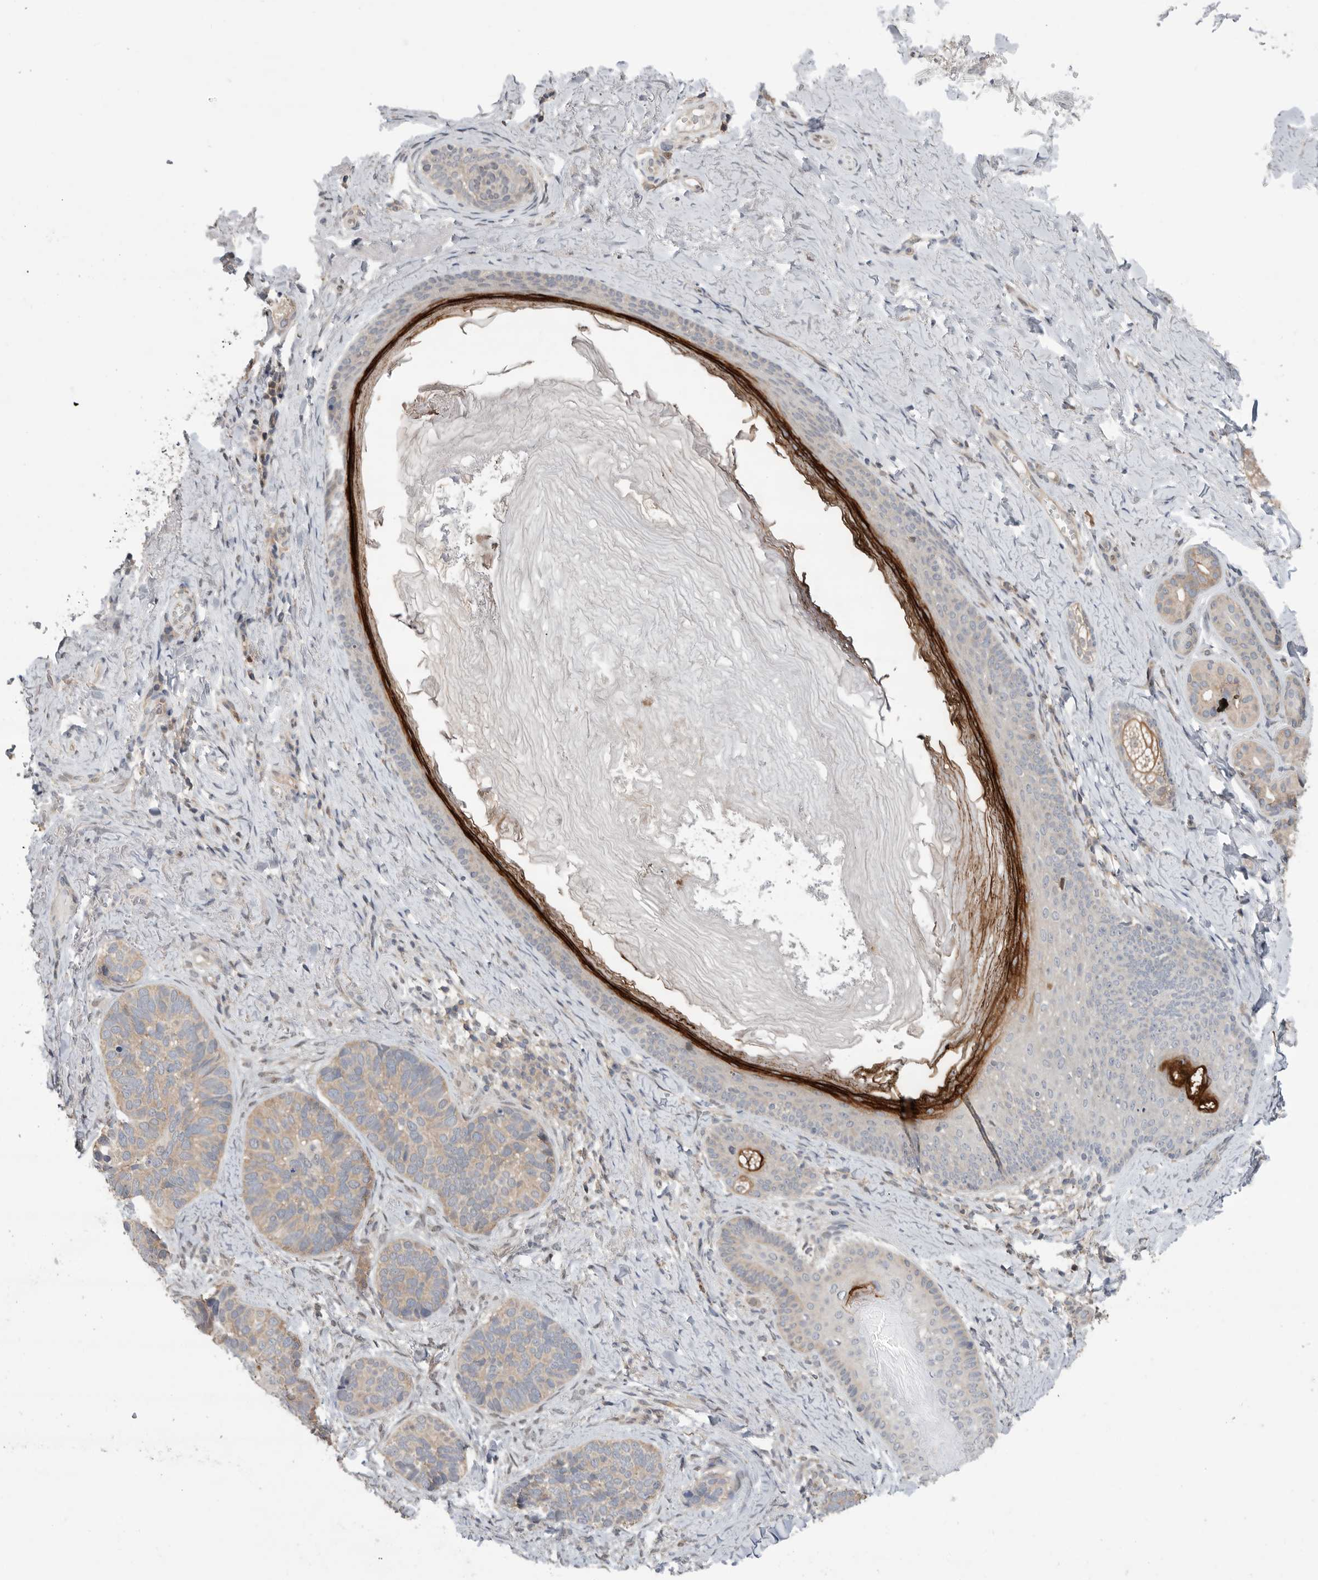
{"staining": {"intensity": "weak", "quantity": "<25%", "location": "cytoplasmic/membranous"}, "tissue": "skin cancer", "cell_type": "Tumor cells", "image_type": "cancer", "snomed": [{"axis": "morphology", "description": "Basal cell carcinoma"}, {"axis": "topography", "description": "Skin"}], "caption": "This is a histopathology image of IHC staining of skin cancer (basal cell carcinoma), which shows no staining in tumor cells. Nuclei are stained in blue.", "gene": "KLK5", "patient": {"sex": "male", "age": 62}}